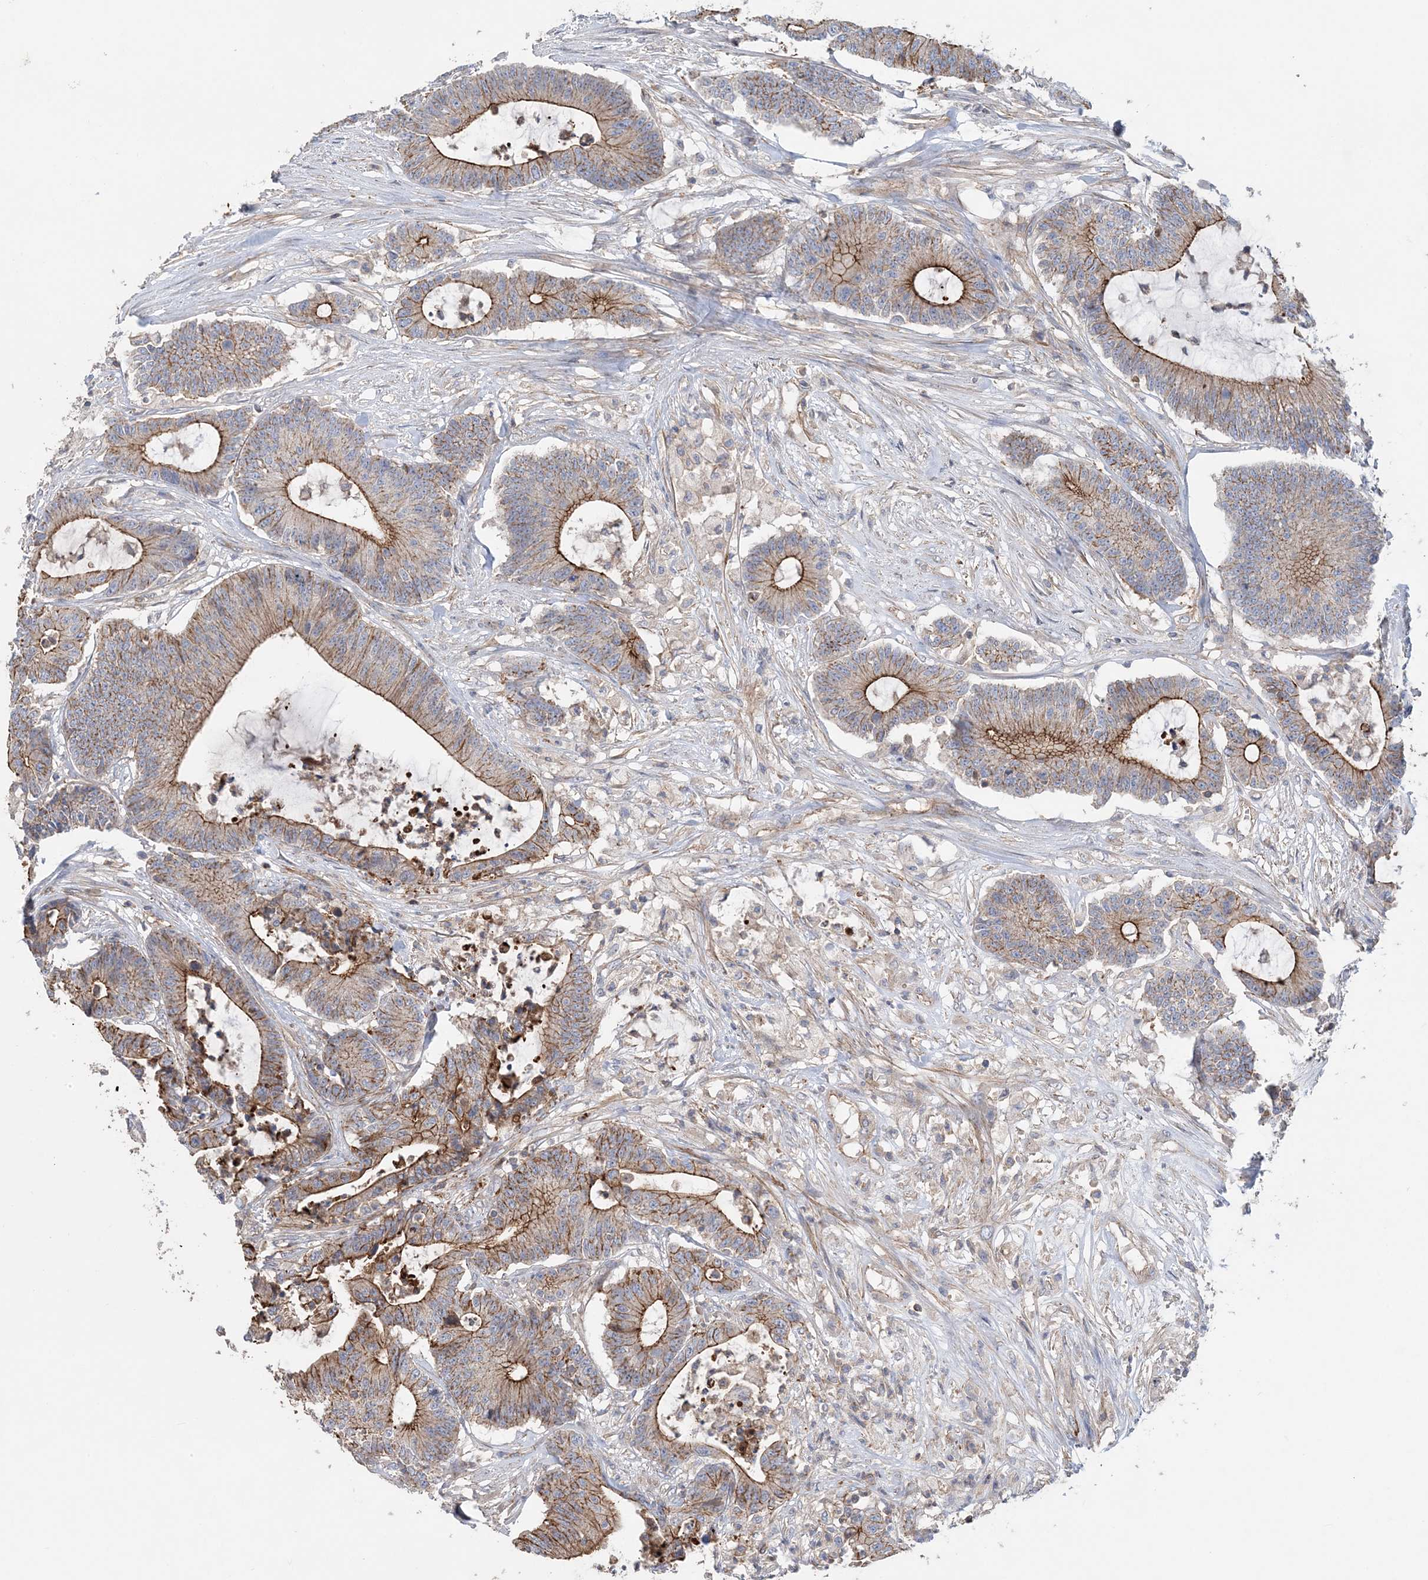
{"staining": {"intensity": "moderate", "quantity": ">75%", "location": "cytoplasmic/membranous"}, "tissue": "colorectal cancer", "cell_type": "Tumor cells", "image_type": "cancer", "snomed": [{"axis": "morphology", "description": "Adenocarcinoma, NOS"}, {"axis": "topography", "description": "Colon"}], "caption": "Human colorectal cancer stained with a protein marker exhibits moderate staining in tumor cells.", "gene": "PIGC", "patient": {"sex": "female", "age": 84}}